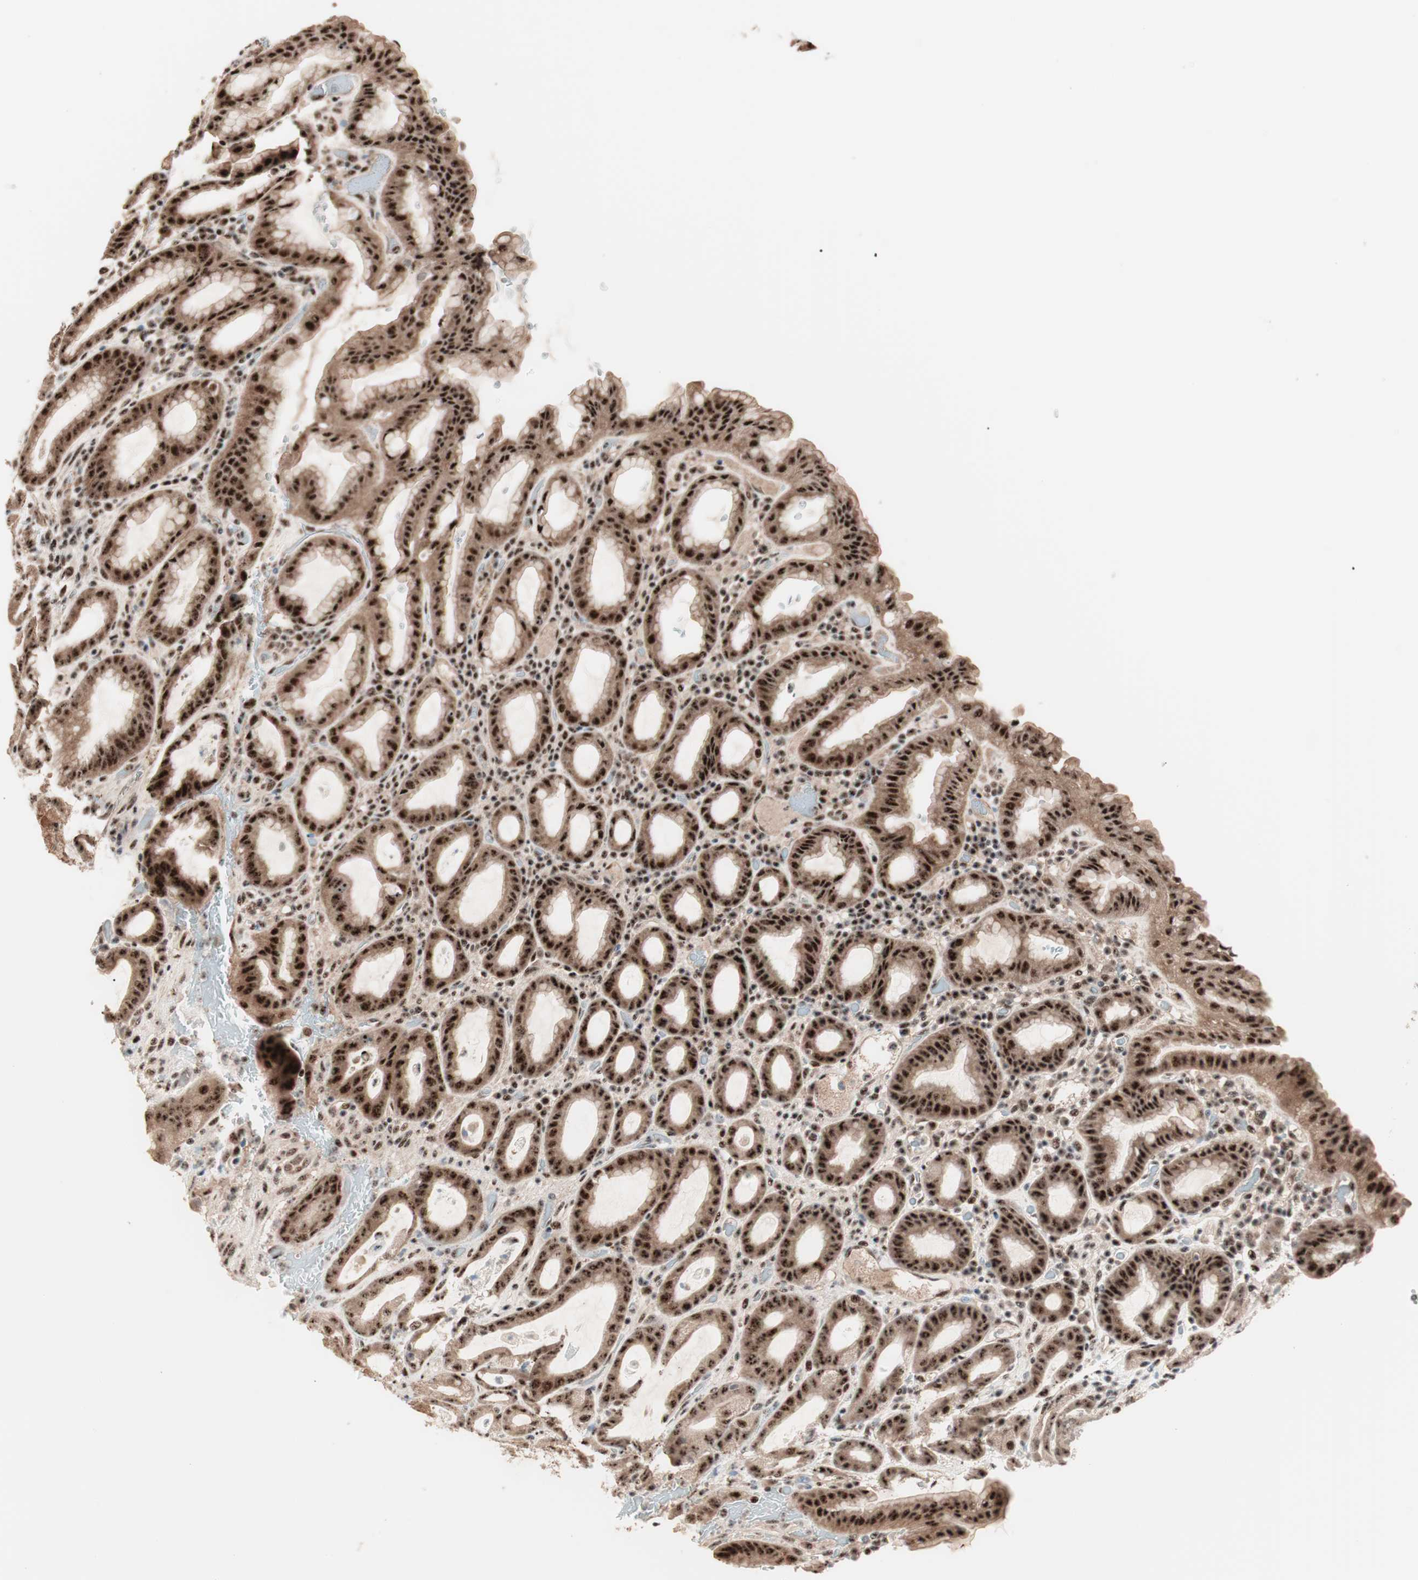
{"staining": {"intensity": "strong", "quantity": ">75%", "location": "cytoplasmic/membranous,nuclear"}, "tissue": "stomach", "cell_type": "Glandular cells", "image_type": "normal", "snomed": [{"axis": "morphology", "description": "Normal tissue, NOS"}, {"axis": "topography", "description": "Stomach, upper"}], "caption": "The photomicrograph reveals staining of normal stomach, revealing strong cytoplasmic/membranous,nuclear protein staining (brown color) within glandular cells.", "gene": "NR5A2", "patient": {"sex": "male", "age": 68}}